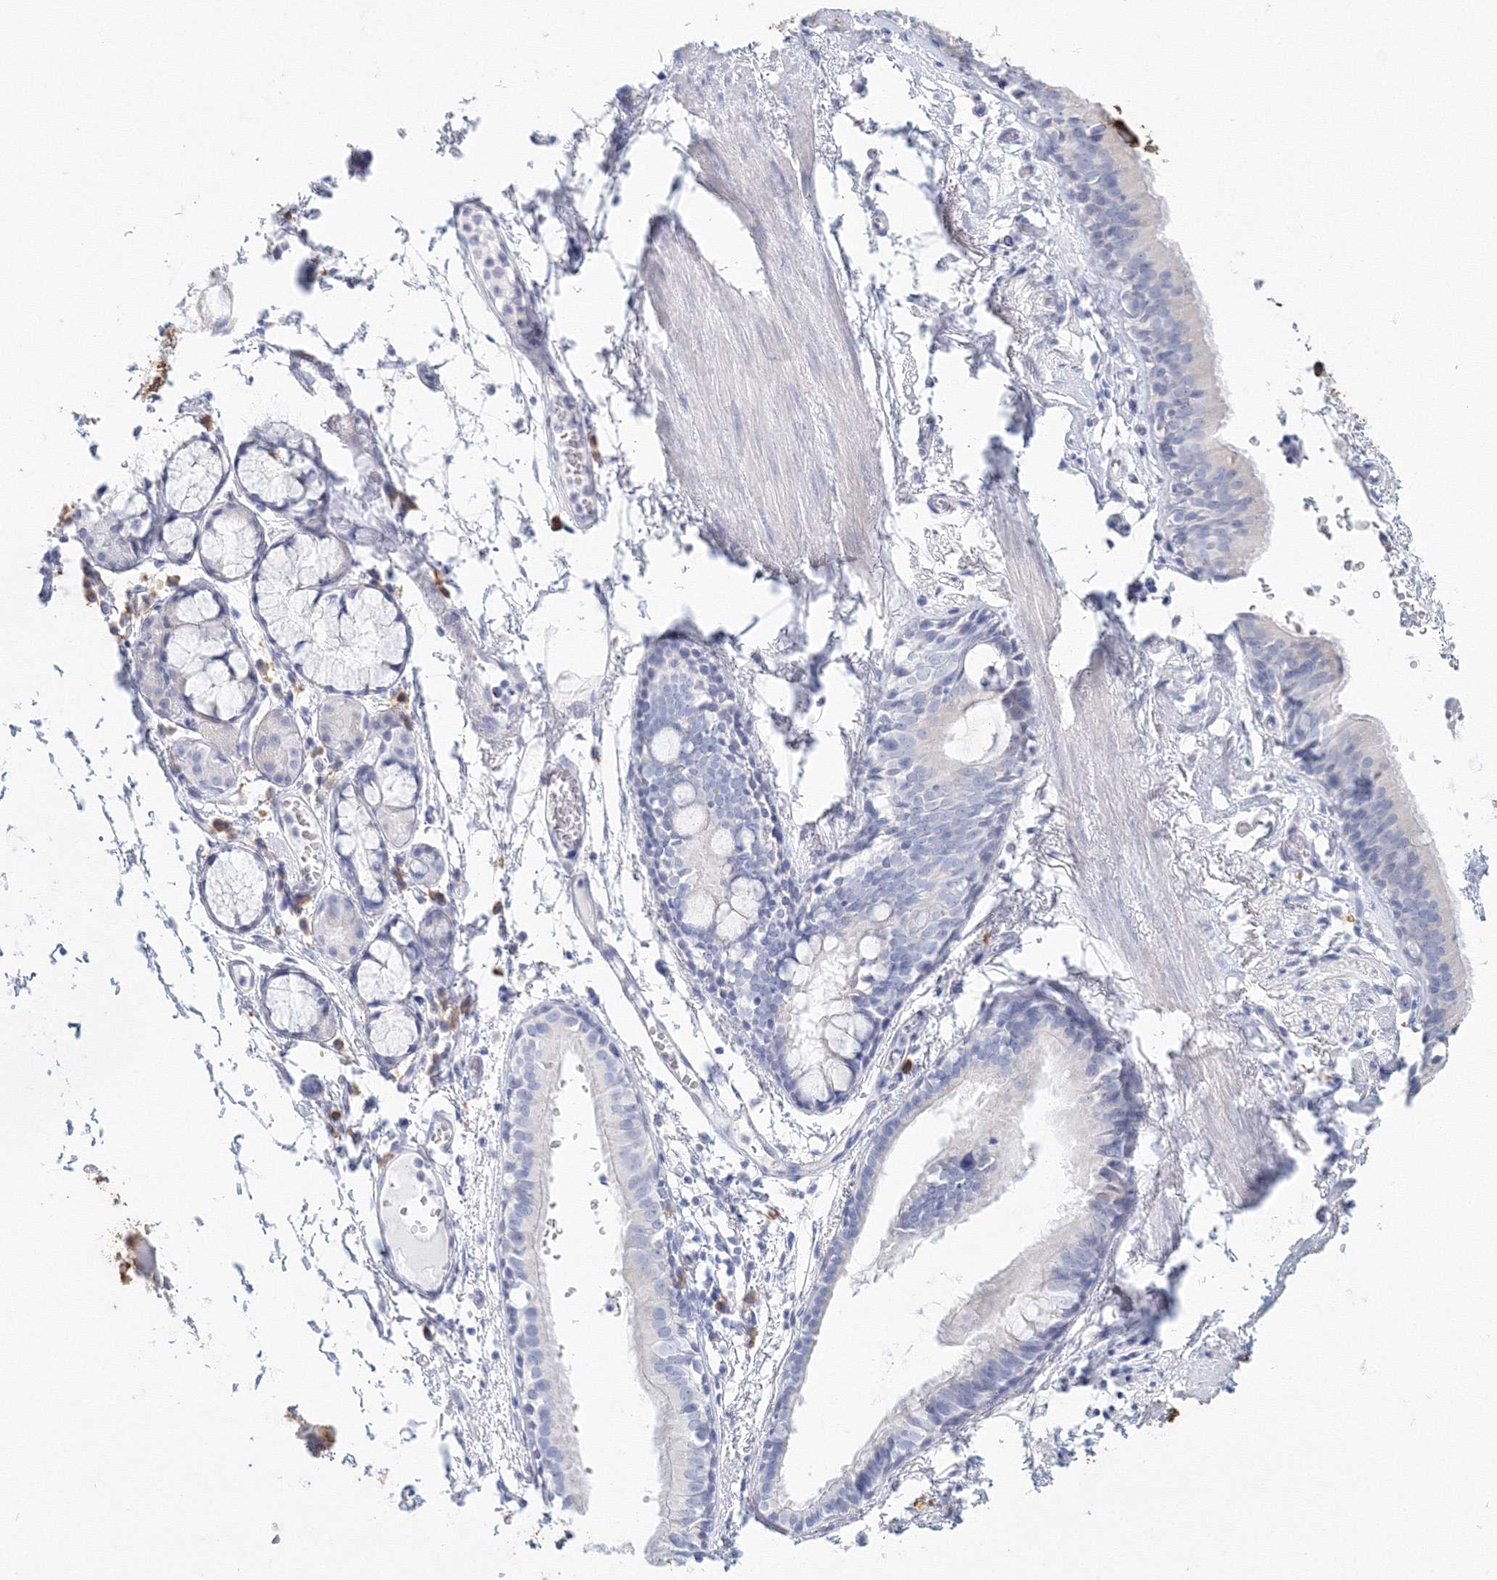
{"staining": {"intensity": "negative", "quantity": "none", "location": "none"}, "tissue": "adipose tissue", "cell_type": "Adipocytes", "image_type": "normal", "snomed": [{"axis": "morphology", "description": "Normal tissue, NOS"}, {"axis": "topography", "description": "Cartilage tissue"}], "caption": "This is an IHC photomicrograph of unremarkable human adipose tissue. There is no staining in adipocytes.", "gene": "VSIG1", "patient": {"sex": "female", "age": 63}}